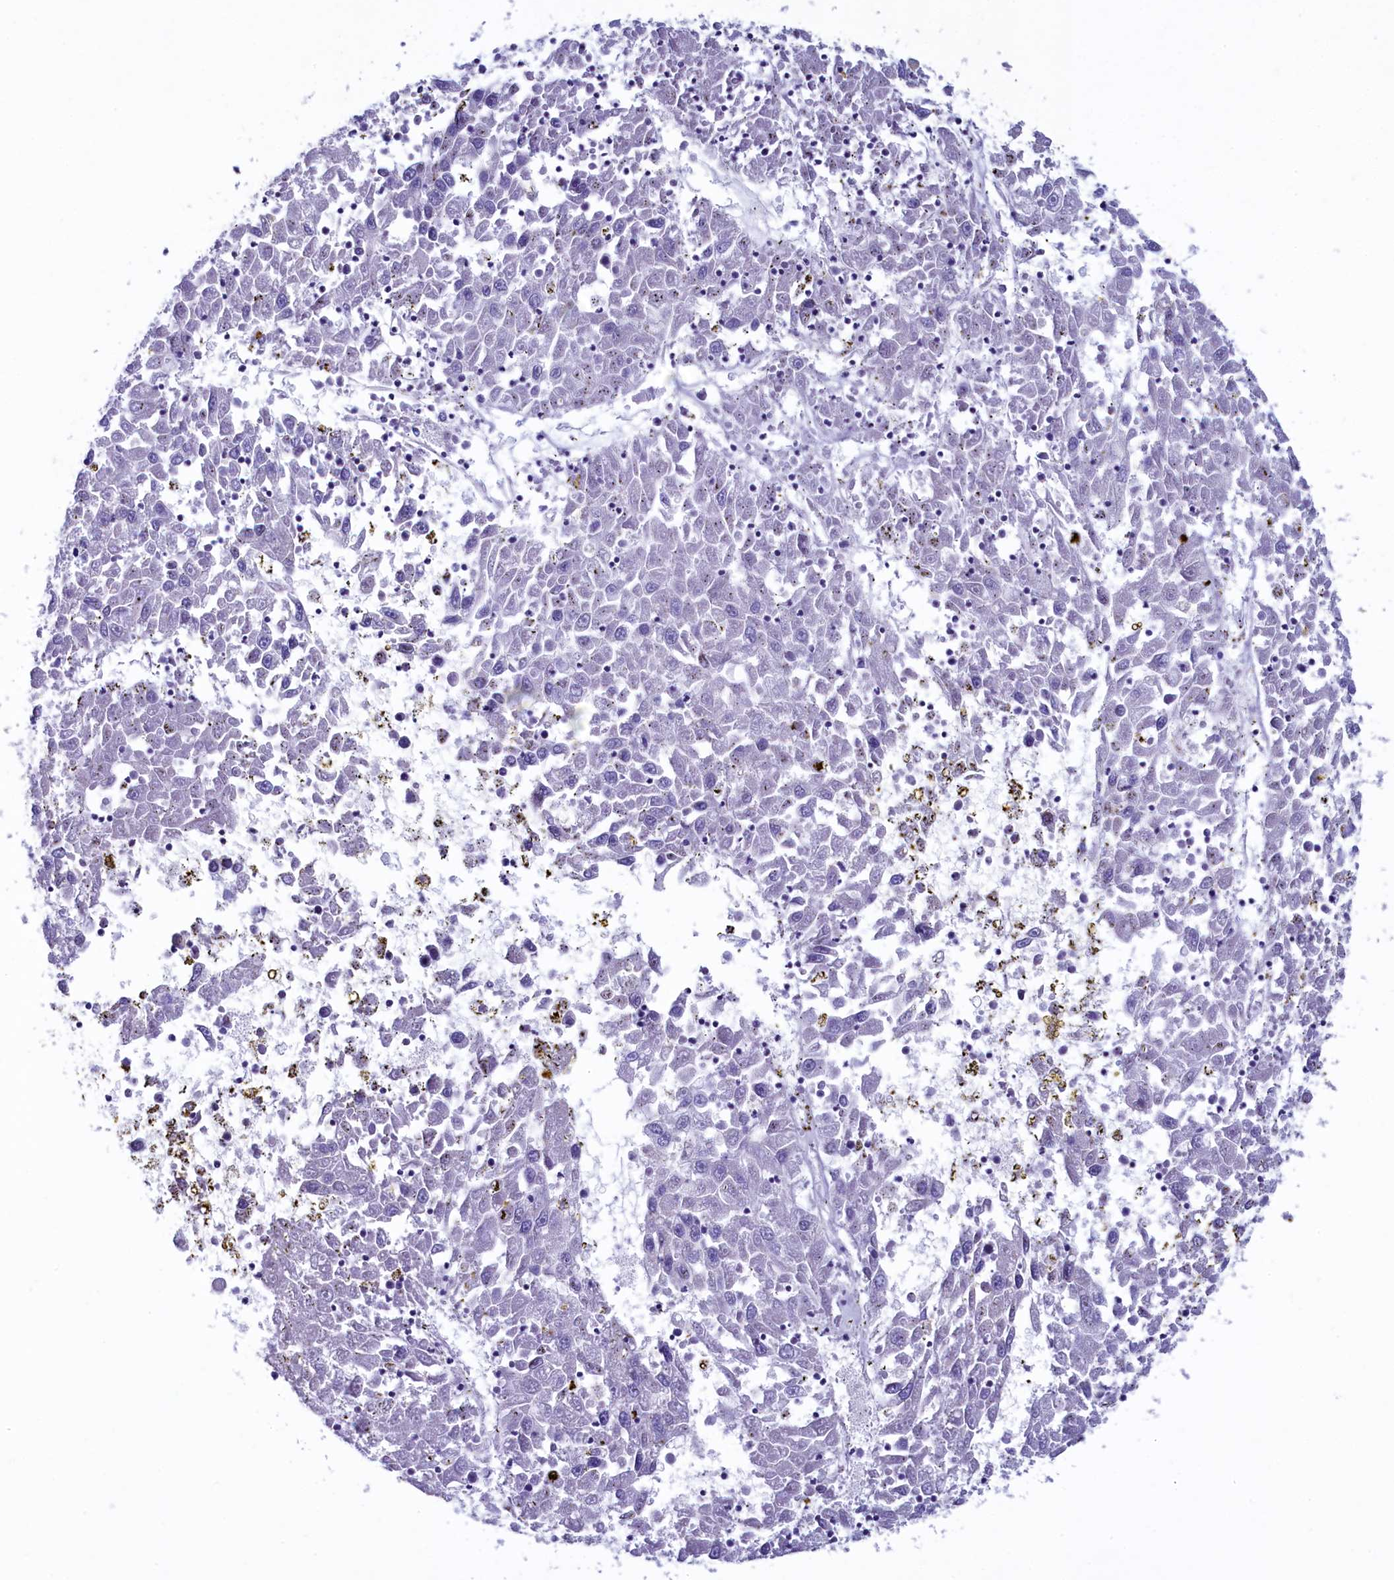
{"staining": {"intensity": "negative", "quantity": "none", "location": "none"}, "tissue": "liver cancer", "cell_type": "Tumor cells", "image_type": "cancer", "snomed": [{"axis": "morphology", "description": "Carcinoma, Hepatocellular, NOS"}, {"axis": "topography", "description": "Liver"}], "caption": "Immunohistochemistry (IHC) of liver cancer (hepatocellular carcinoma) displays no staining in tumor cells. Brightfield microscopy of IHC stained with DAB (brown) and hematoxylin (blue), captured at high magnification.", "gene": "KRBOX5", "patient": {"sex": "male", "age": 49}}